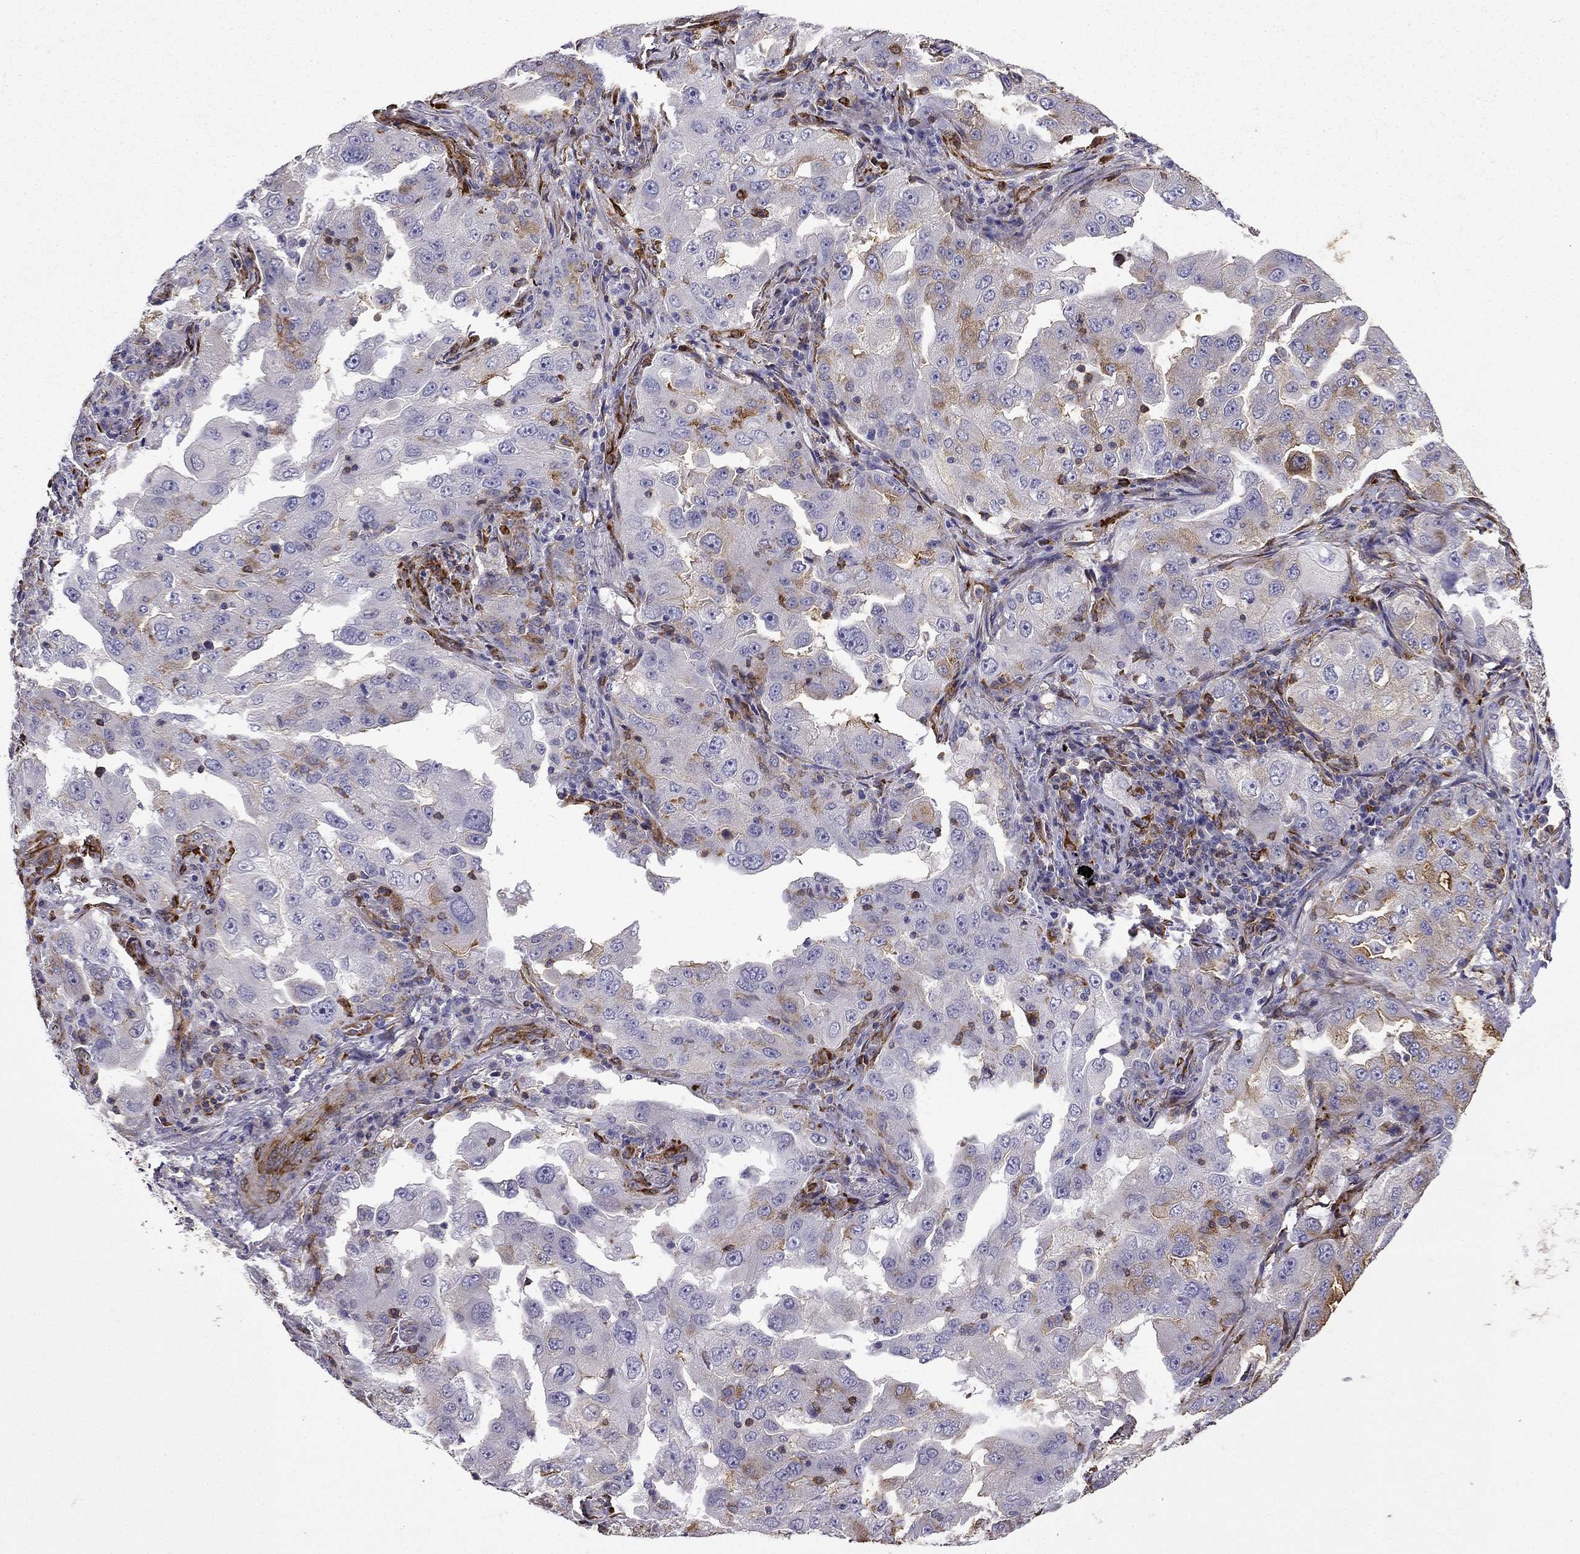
{"staining": {"intensity": "moderate", "quantity": "25%-75%", "location": "cytoplasmic/membranous"}, "tissue": "lung cancer", "cell_type": "Tumor cells", "image_type": "cancer", "snomed": [{"axis": "morphology", "description": "Adenocarcinoma, NOS"}, {"axis": "topography", "description": "Lung"}], "caption": "Protein positivity by IHC displays moderate cytoplasmic/membranous positivity in approximately 25%-75% of tumor cells in lung cancer (adenocarcinoma). The staining was performed using DAB to visualize the protein expression in brown, while the nuclei were stained in blue with hematoxylin (Magnification: 20x).", "gene": "MAP4", "patient": {"sex": "female", "age": 61}}